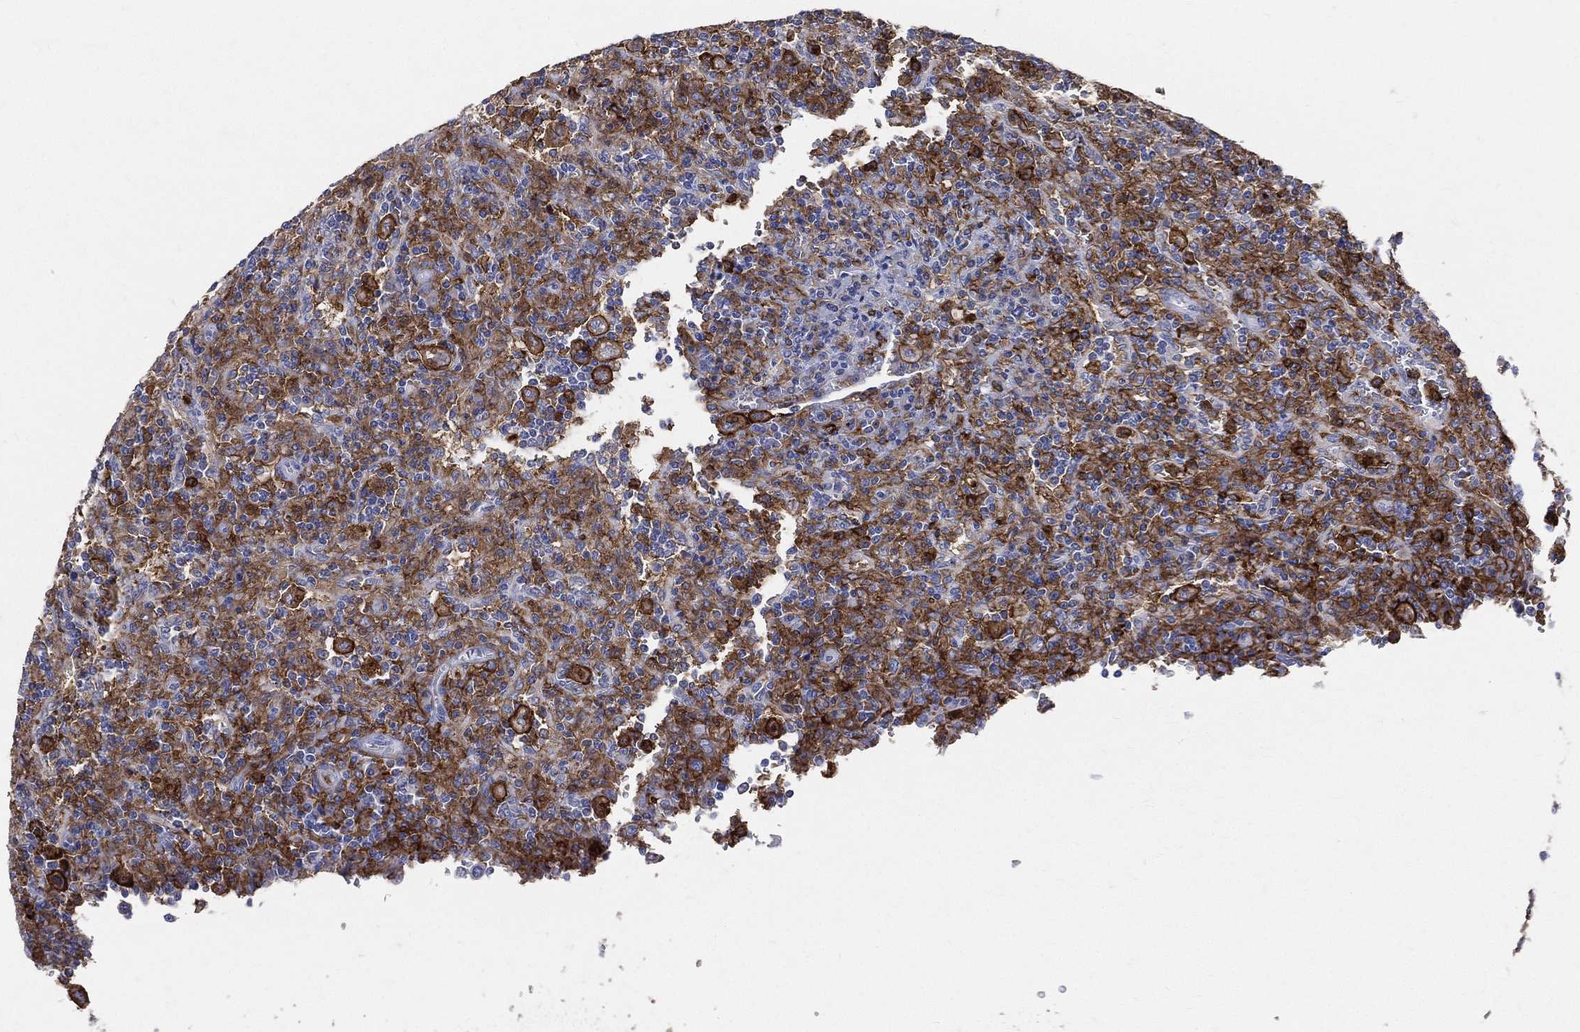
{"staining": {"intensity": "strong", "quantity": "<25%", "location": "cytoplasmic/membranous"}, "tissue": "lymphoma", "cell_type": "Tumor cells", "image_type": "cancer", "snomed": [{"axis": "morphology", "description": "Malignant lymphoma, non-Hodgkin's type, Low grade"}, {"axis": "topography", "description": "Spleen"}], "caption": "Tumor cells show medium levels of strong cytoplasmic/membranous staining in approximately <25% of cells in lymphoma.", "gene": "CD33", "patient": {"sex": "male", "age": 62}}